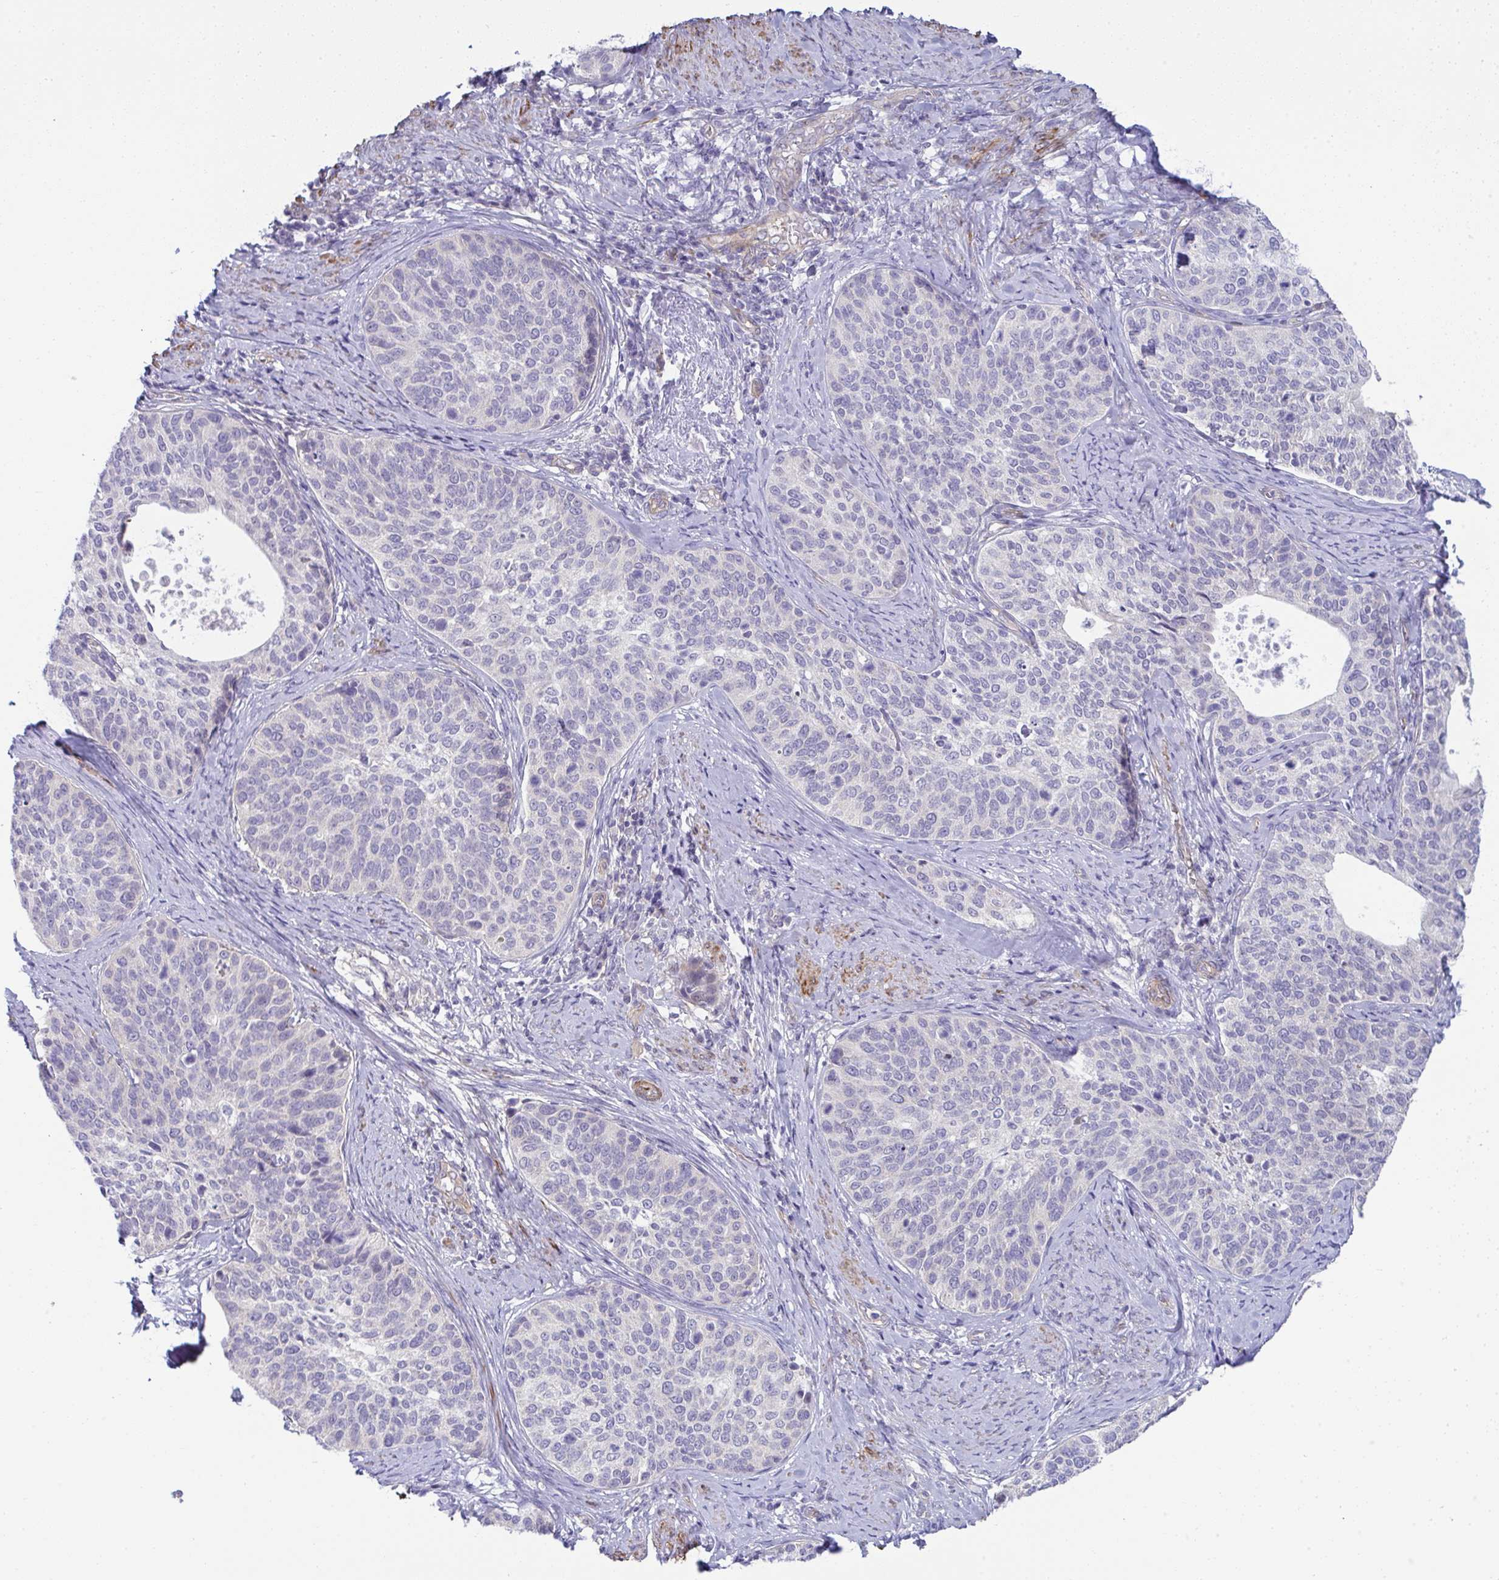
{"staining": {"intensity": "negative", "quantity": "none", "location": "none"}, "tissue": "cervical cancer", "cell_type": "Tumor cells", "image_type": "cancer", "snomed": [{"axis": "morphology", "description": "Squamous cell carcinoma, NOS"}, {"axis": "topography", "description": "Cervix"}], "caption": "Tumor cells show no significant staining in cervical cancer.", "gene": "MYL12A", "patient": {"sex": "female", "age": 69}}